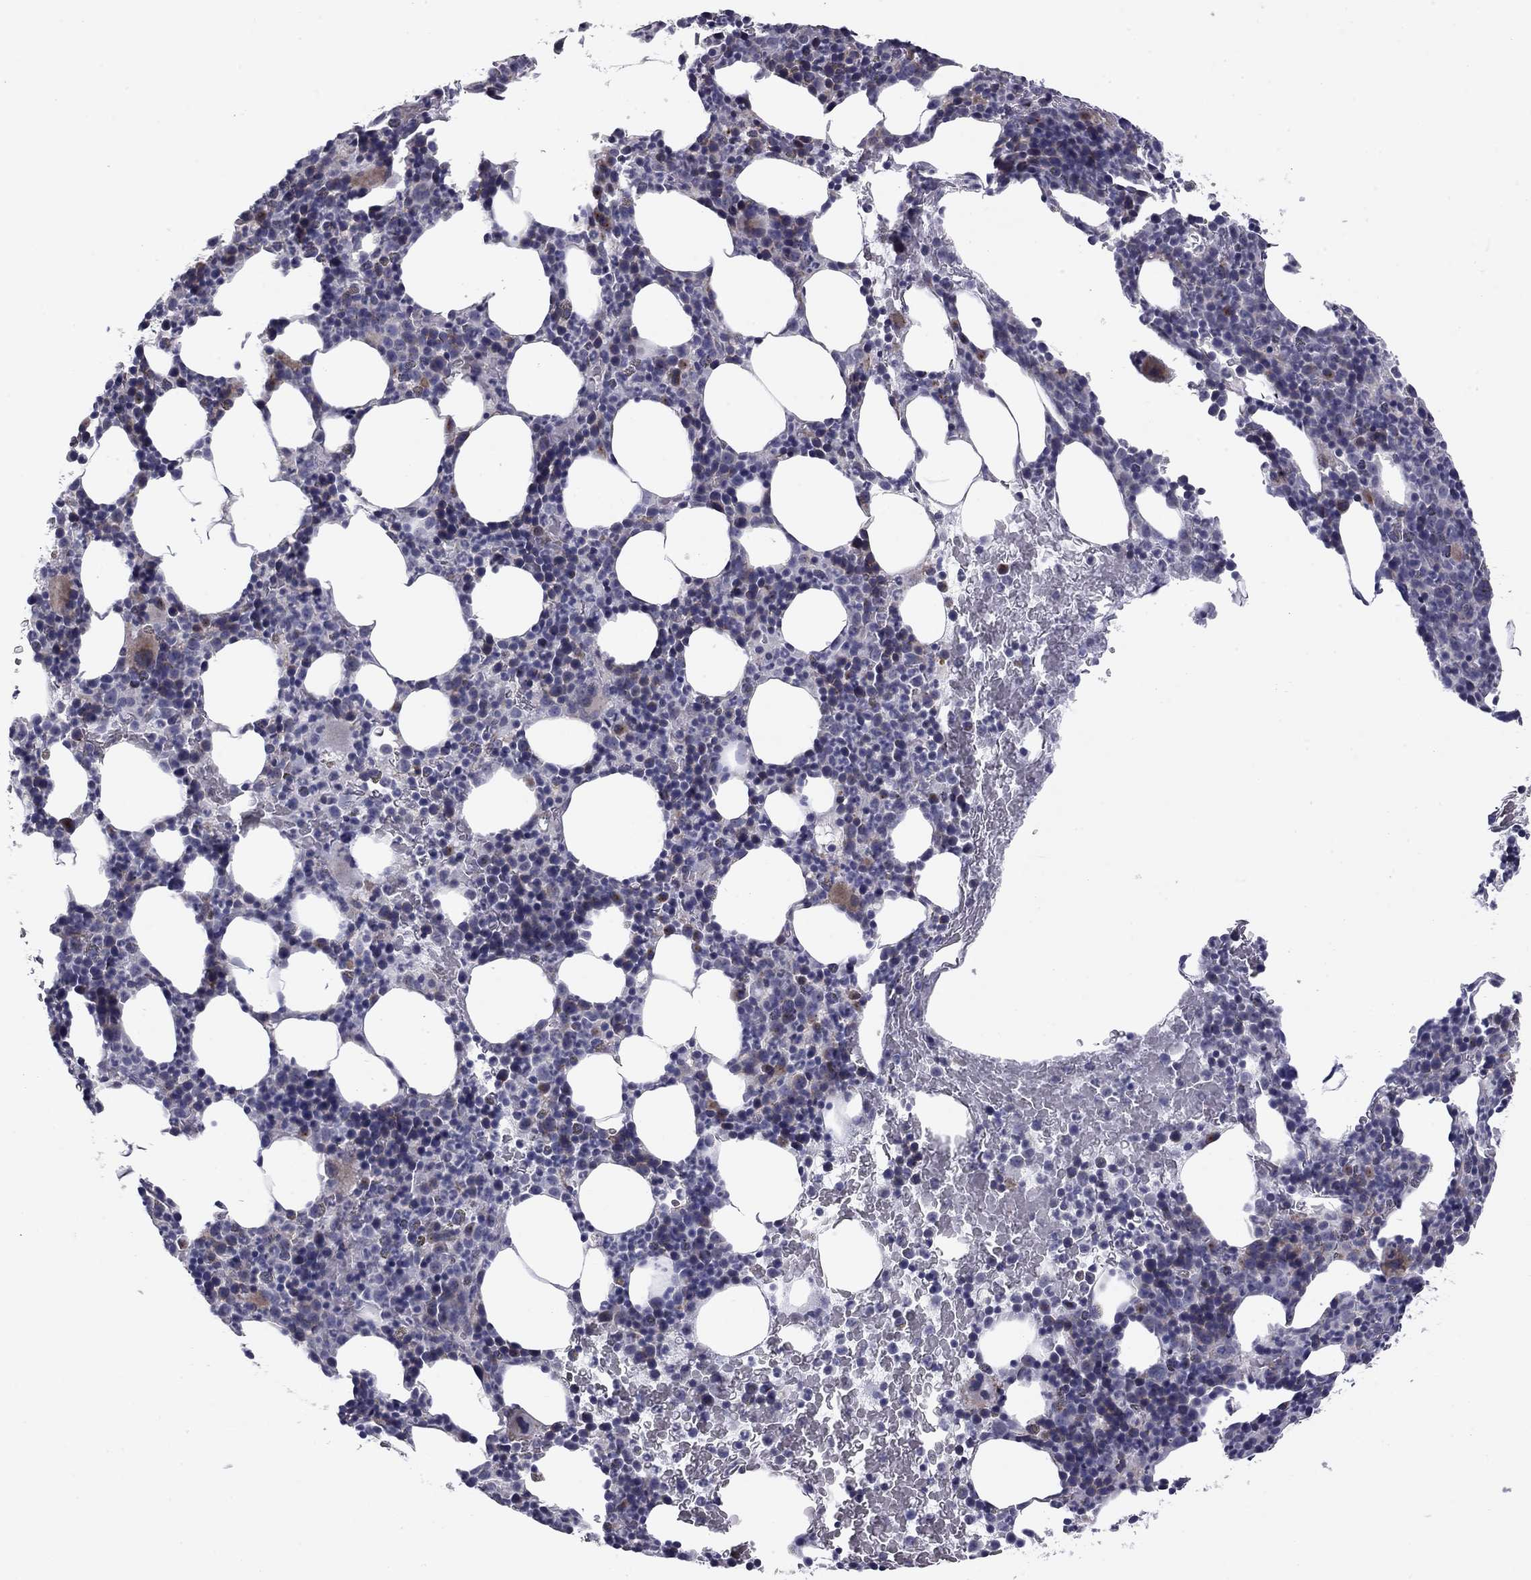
{"staining": {"intensity": "moderate", "quantity": "<25%", "location": "cytoplasmic/membranous"}, "tissue": "bone marrow", "cell_type": "Hematopoietic cells", "image_type": "normal", "snomed": [{"axis": "morphology", "description": "Normal tissue, NOS"}, {"axis": "topography", "description": "Bone marrow"}], "caption": "Moderate cytoplasmic/membranous positivity is seen in approximately <25% of hematopoietic cells in unremarkable bone marrow.", "gene": "PRRT2", "patient": {"sex": "male", "age": 72}}